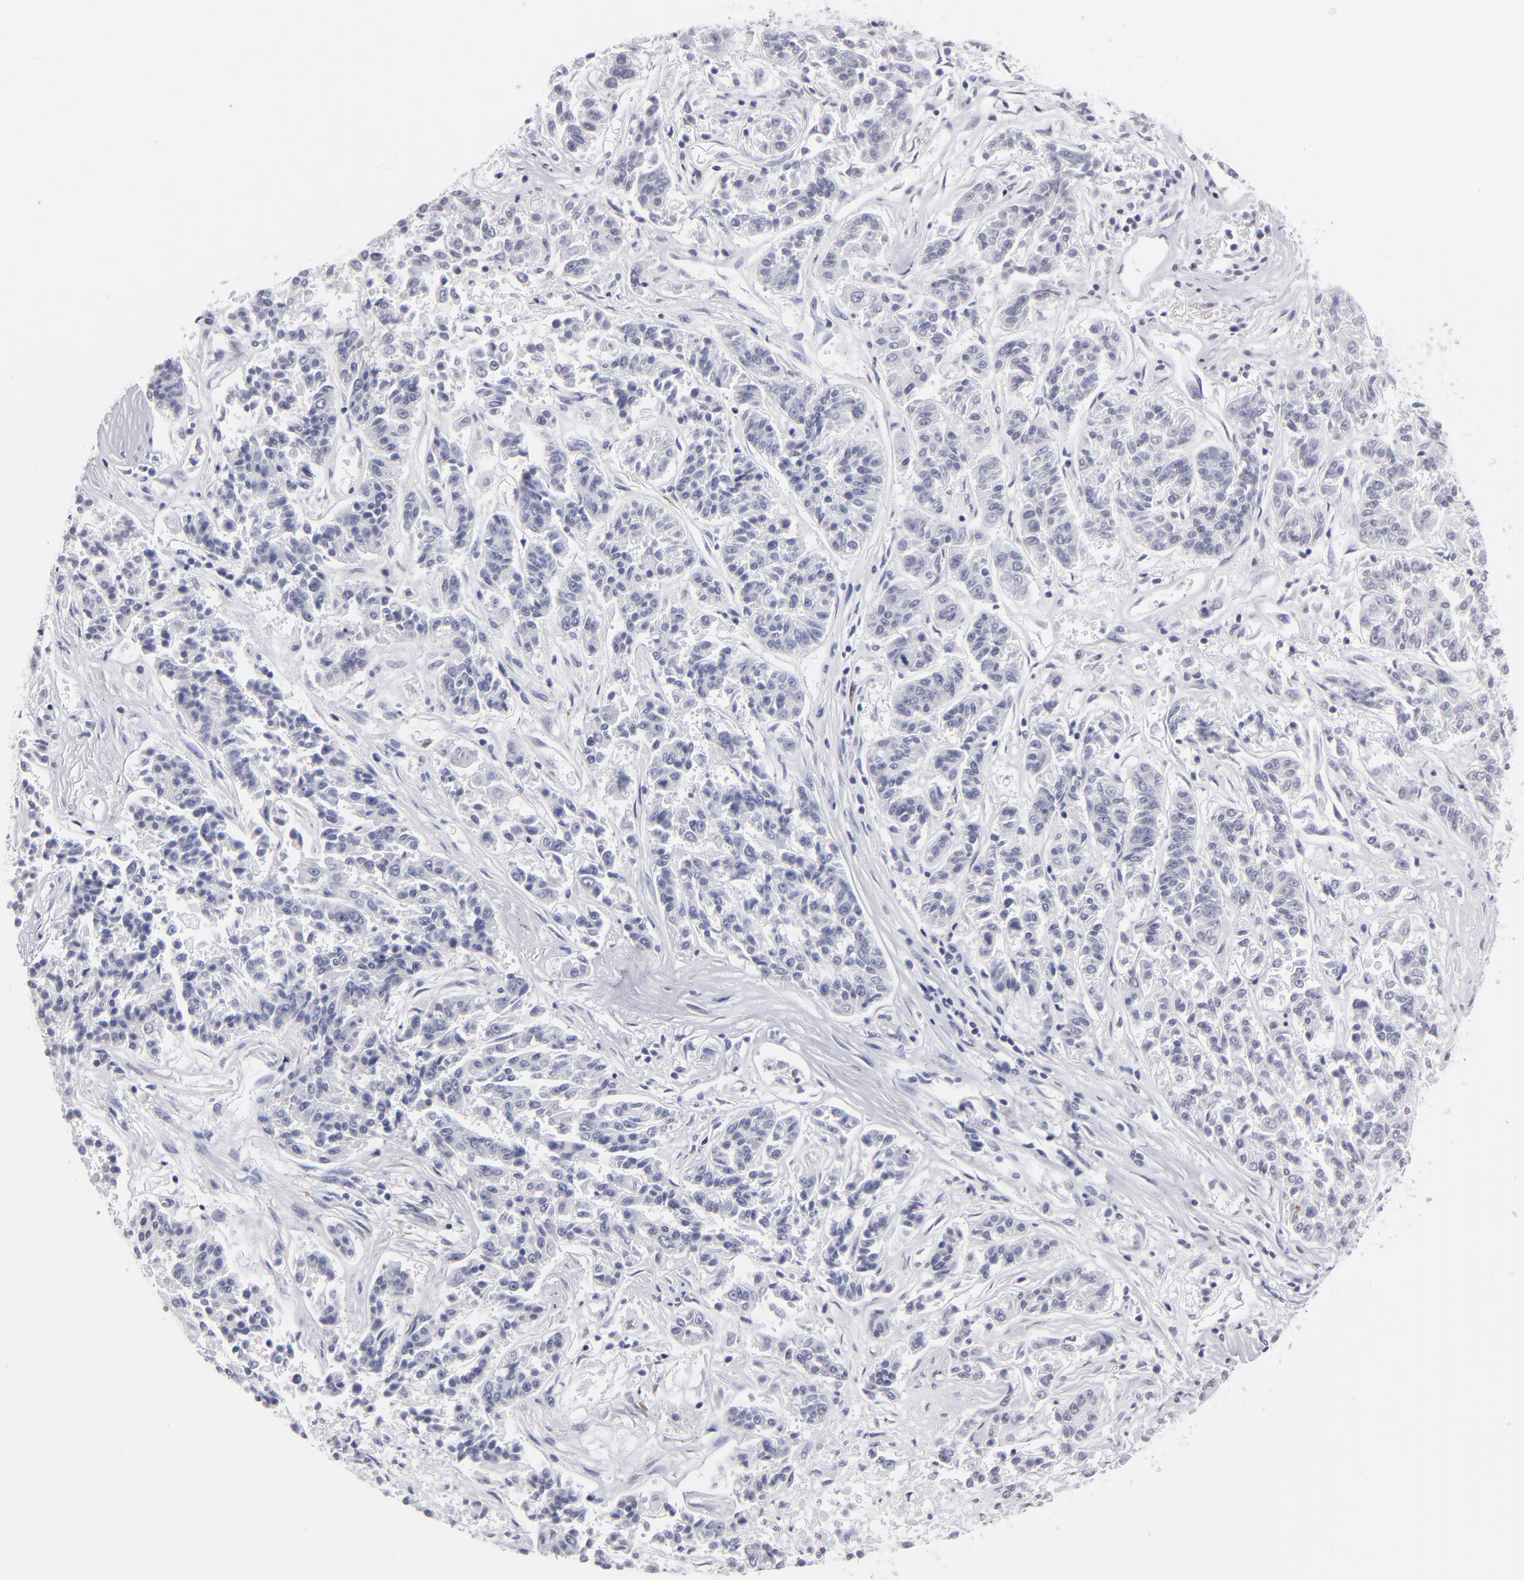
{"staining": {"intensity": "negative", "quantity": "none", "location": "none"}, "tissue": "lung cancer", "cell_type": "Tumor cells", "image_type": "cancer", "snomed": [{"axis": "morphology", "description": "Adenocarcinoma, NOS"}, {"axis": "topography", "description": "Lung"}], "caption": "Tumor cells are negative for protein expression in human lung cancer.", "gene": "CADM3", "patient": {"sex": "male", "age": 84}}